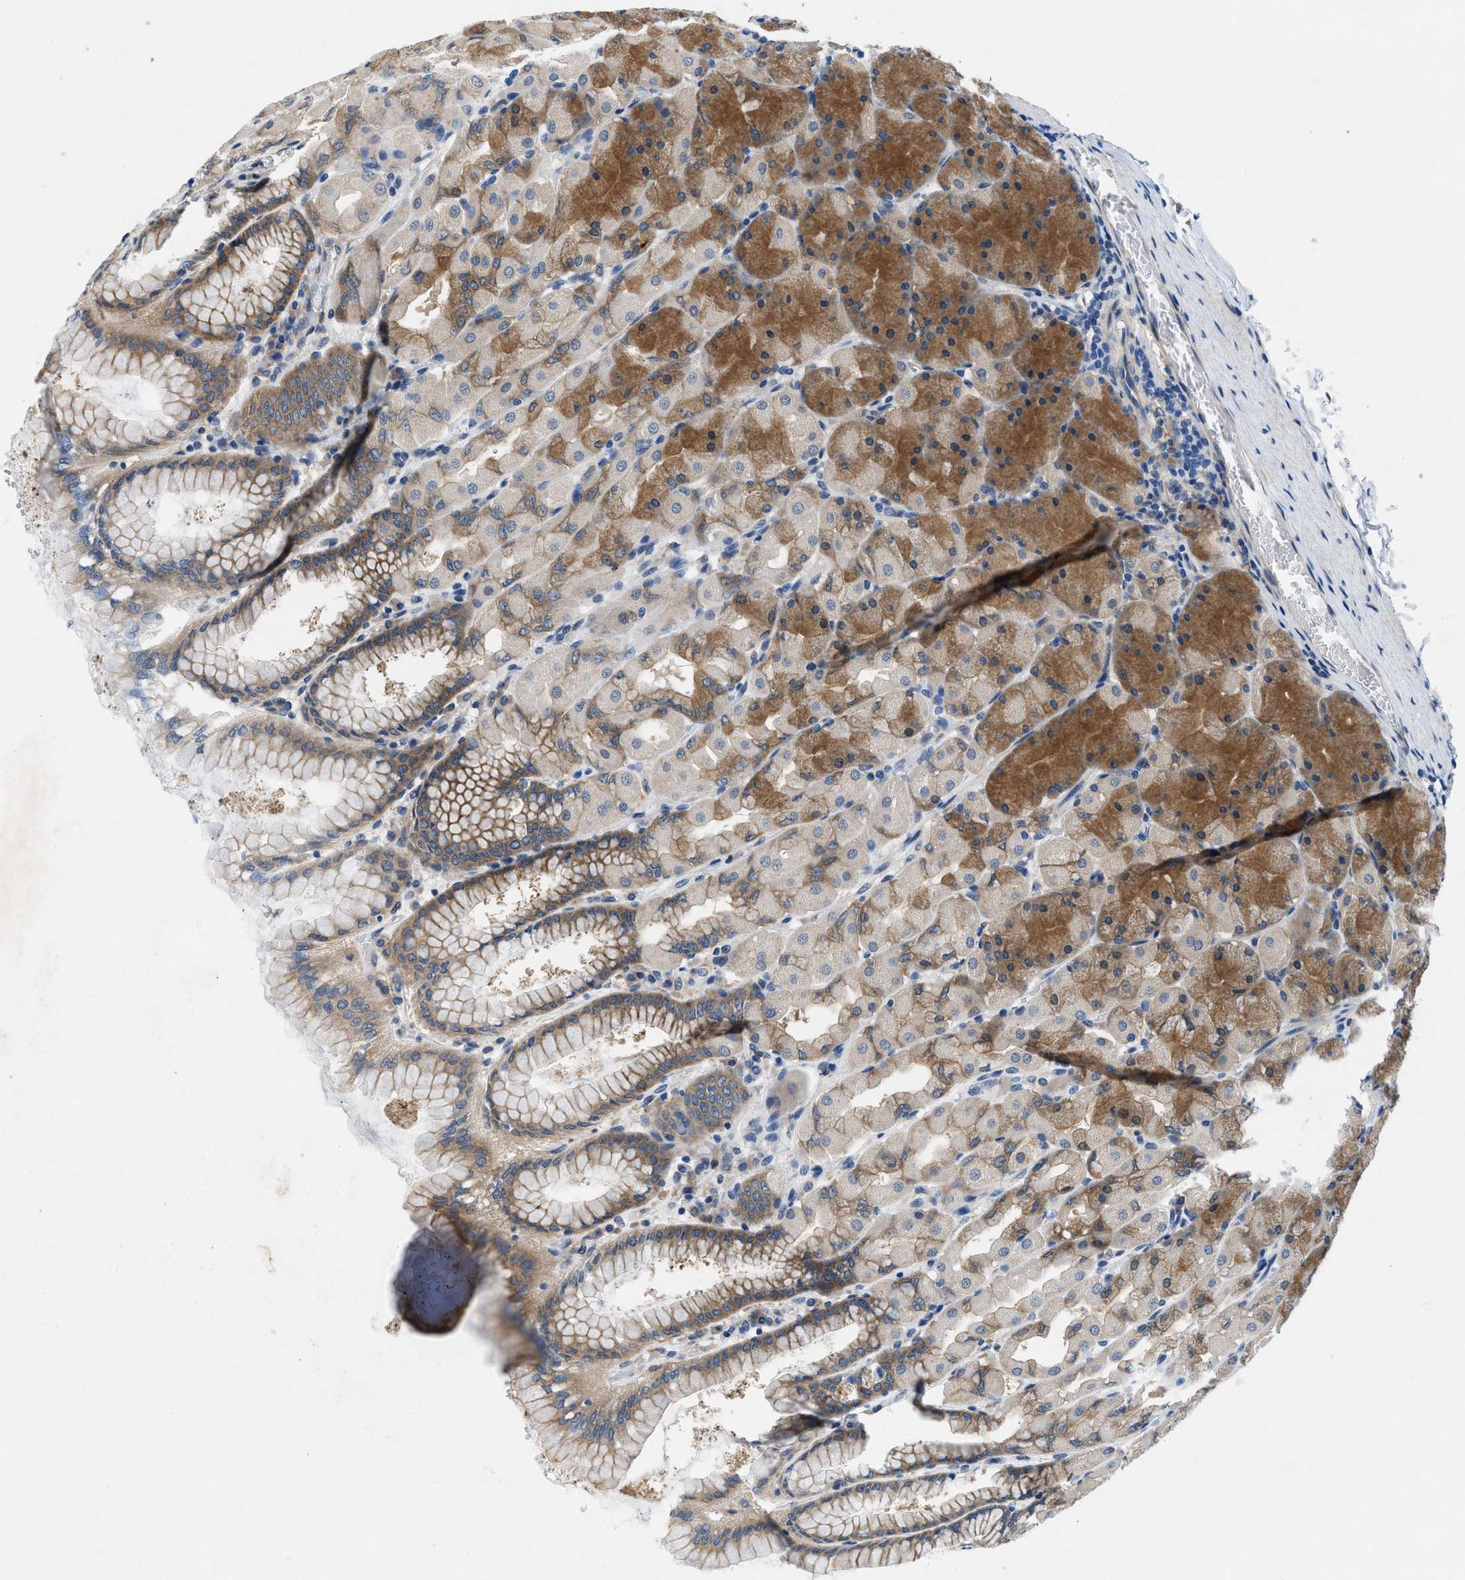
{"staining": {"intensity": "moderate", "quantity": ">75%", "location": "cytoplasmic/membranous"}, "tissue": "stomach", "cell_type": "Glandular cells", "image_type": "normal", "snomed": [{"axis": "morphology", "description": "Normal tissue, NOS"}, {"axis": "topography", "description": "Stomach, upper"}], "caption": "Moderate cytoplasmic/membranous positivity for a protein is appreciated in approximately >75% of glandular cells of unremarkable stomach using immunohistochemistry (IHC).", "gene": "COPS2", "patient": {"sex": "female", "age": 56}}